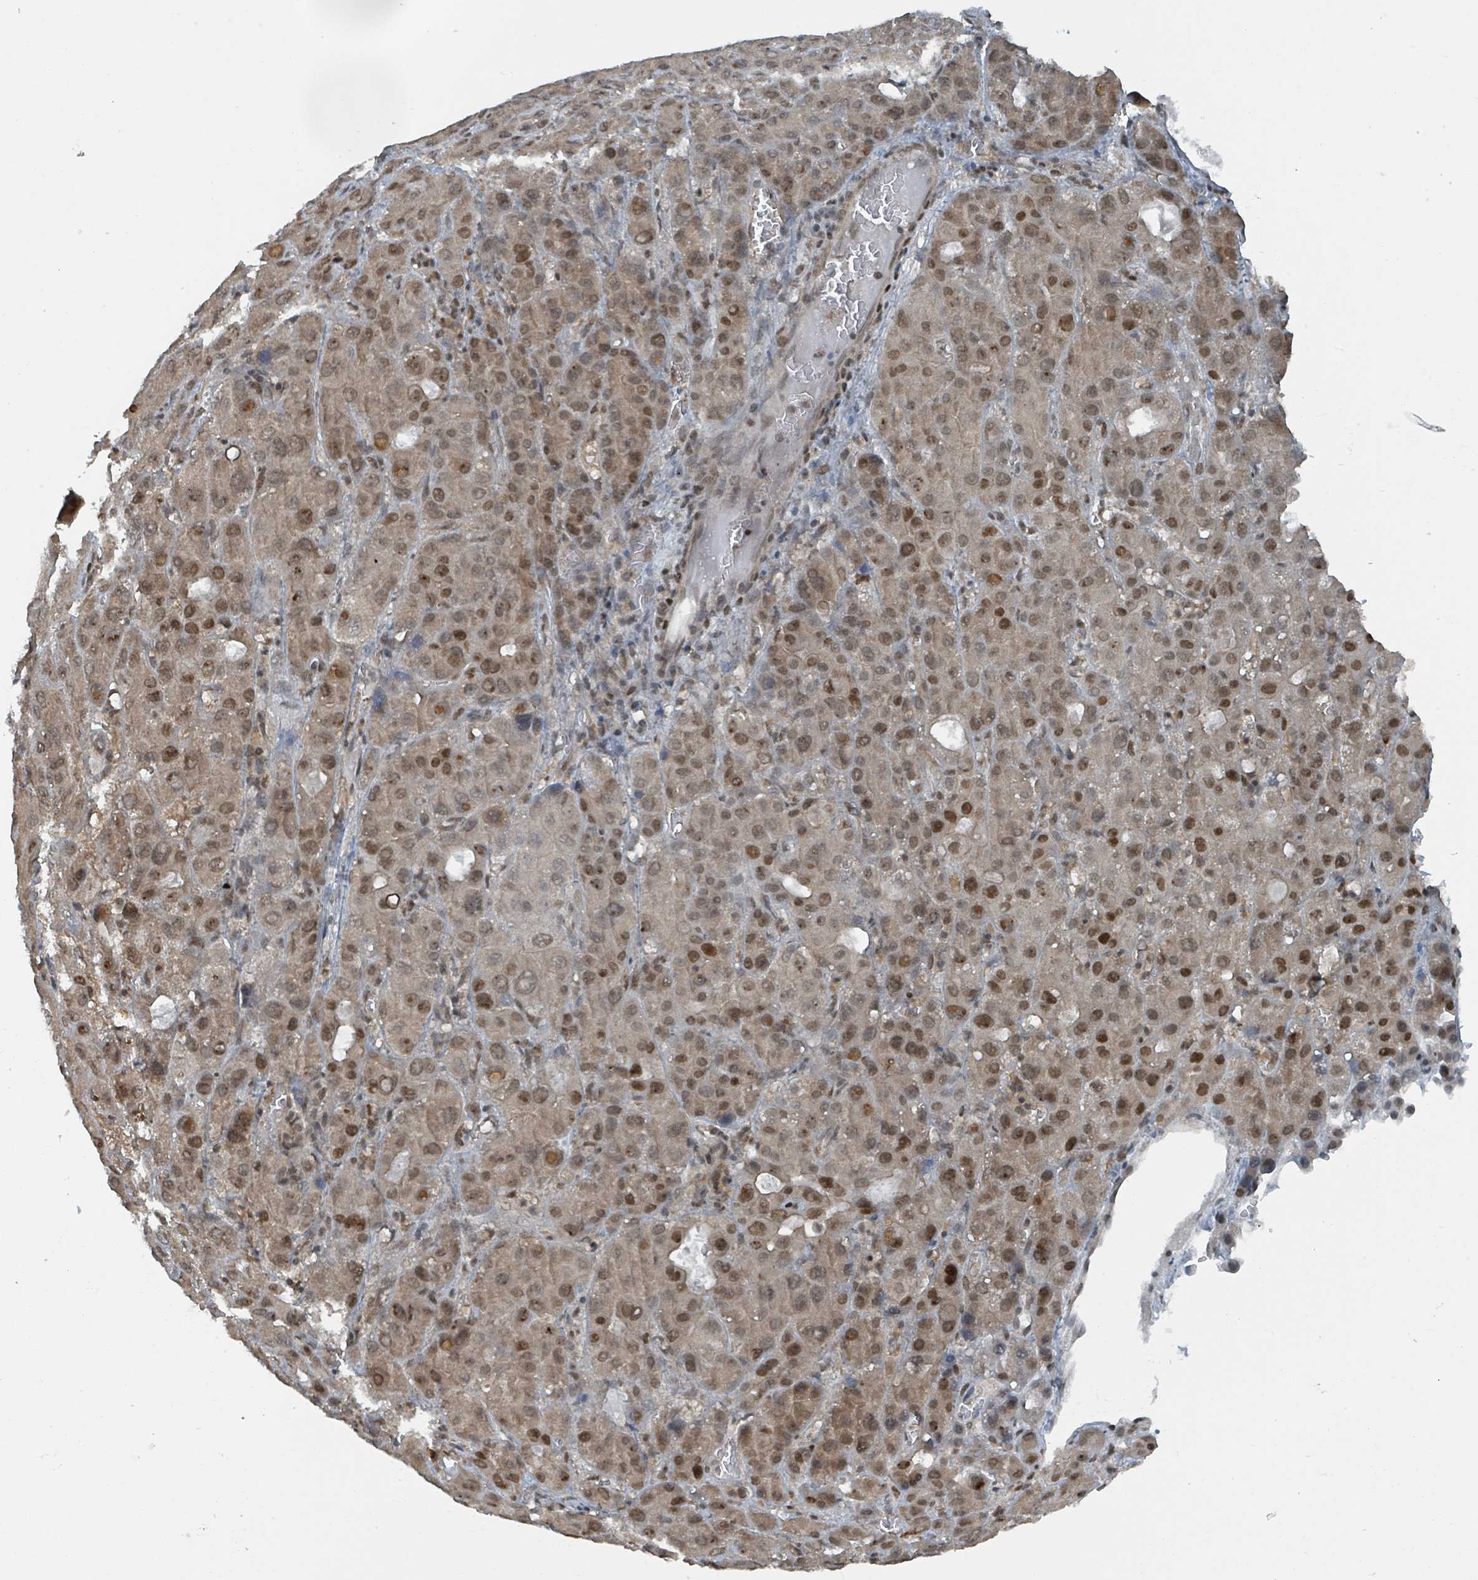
{"staining": {"intensity": "moderate", "quantity": ">75%", "location": "nuclear"}, "tissue": "liver cancer", "cell_type": "Tumor cells", "image_type": "cancer", "snomed": [{"axis": "morphology", "description": "Carcinoma, Hepatocellular, NOS"}, {"axis": "topography", "description": "Liver"}], "caption": "A brown stain highlights moderate nuclear expression of a protein in hepatocellular carcinoma (liver) tumor cells.", "gene": "PHIP", "patient": {"sex": "male", "age": 55}}